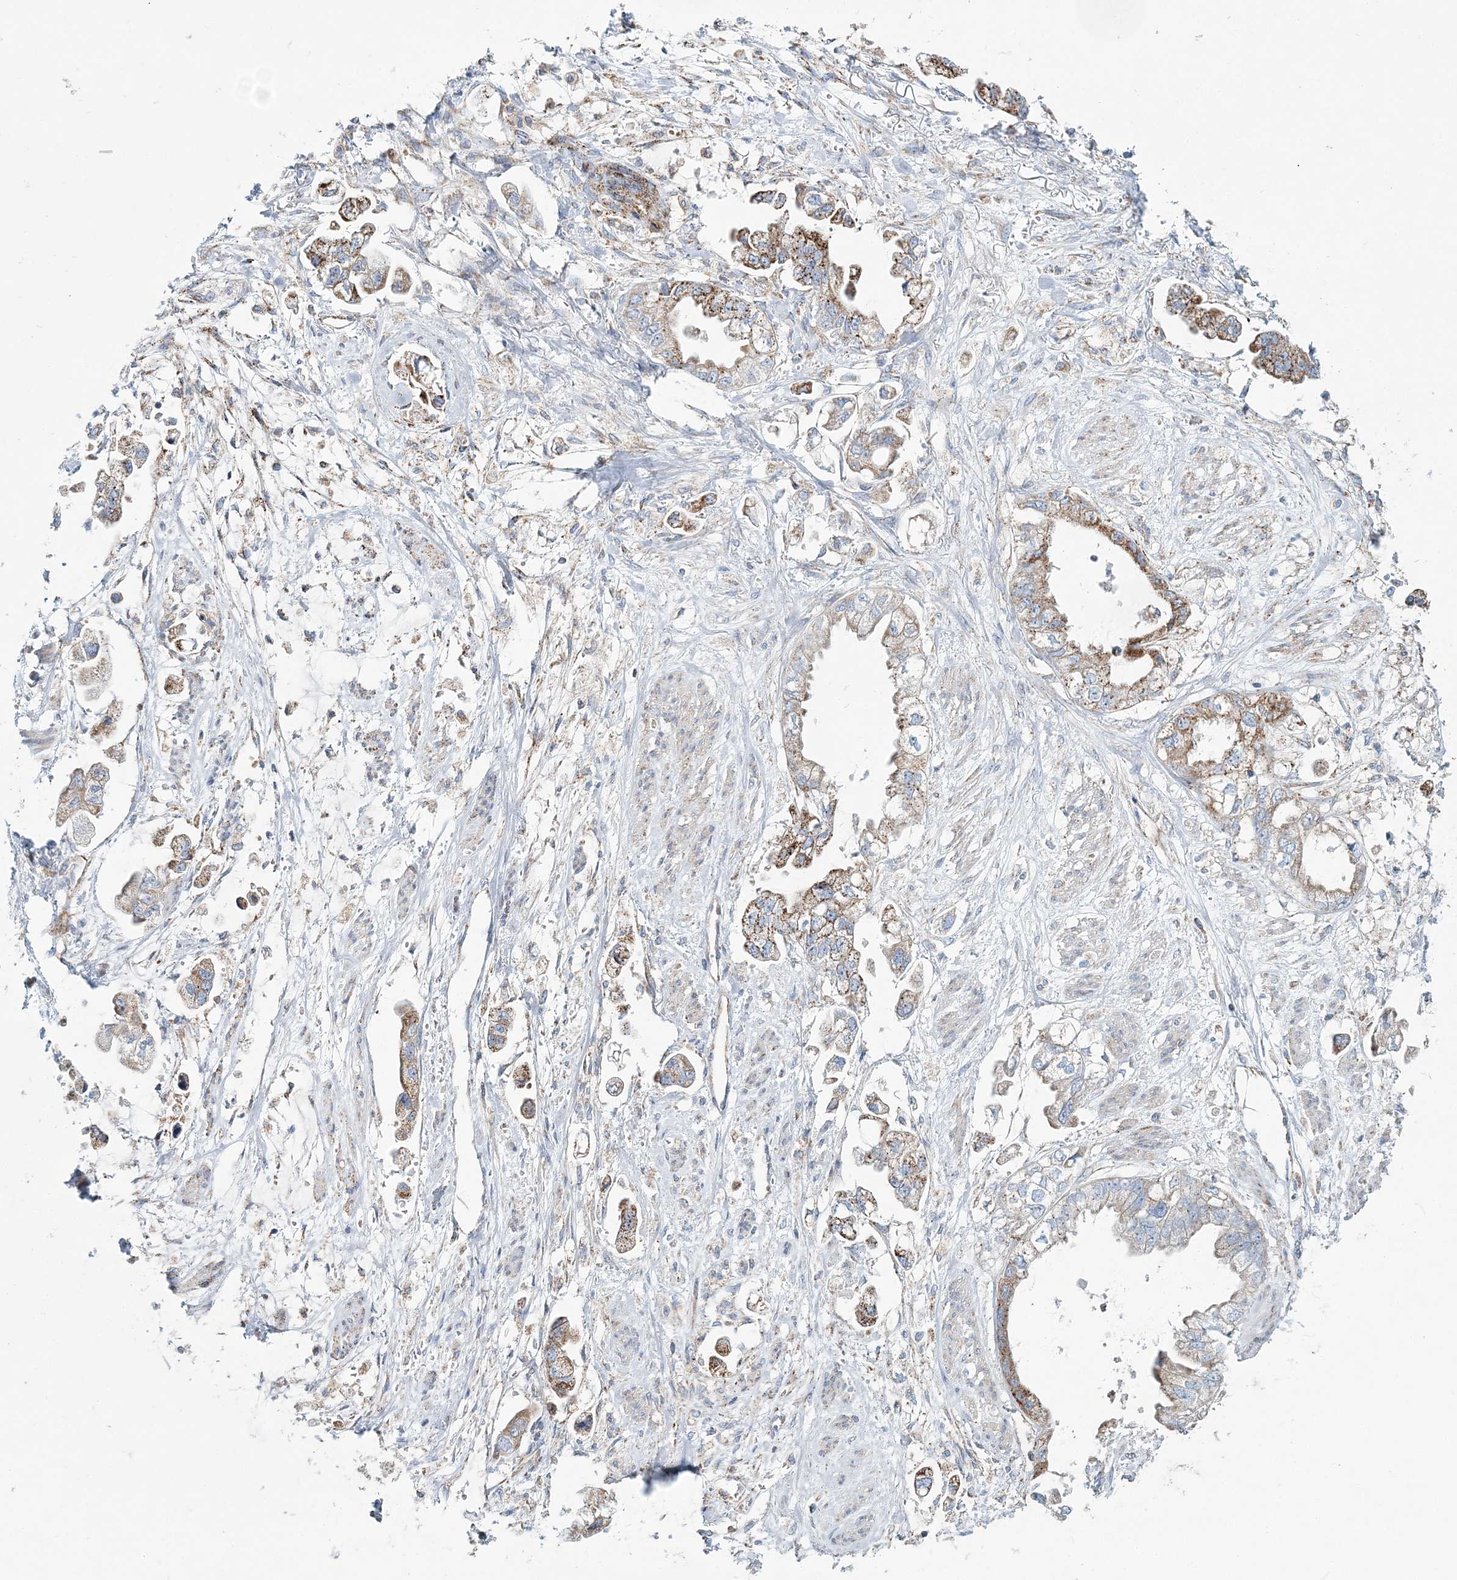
{"staining": {"intensity": "moderate", "quantity": ">75%", "location": "cytoplasmic/membranous"}, "tissue": "stomach cancer", "cell_type": "Tumor cells", "image_type": "cancer", "snomed": [{"axis": "morphology", "description": "Adenocarcinoma, NOS"}, {"axis": "topography", "description": "Stomach"}], "caption": "Protein analysis of stomach cancer (adenocarcinoma) tissue demonstrates moderate cytoplasmic/membranous positivity in about >75% of tumor cells. The protein of interest is stained brown, and the nuclei are stained in blue (DAB (3,3'-diaminobenzidine) IHC with brightfield microscopy, high magnification).", "gene": "ARHGAP6", "patient": {"sex": "male", "age": 62}}